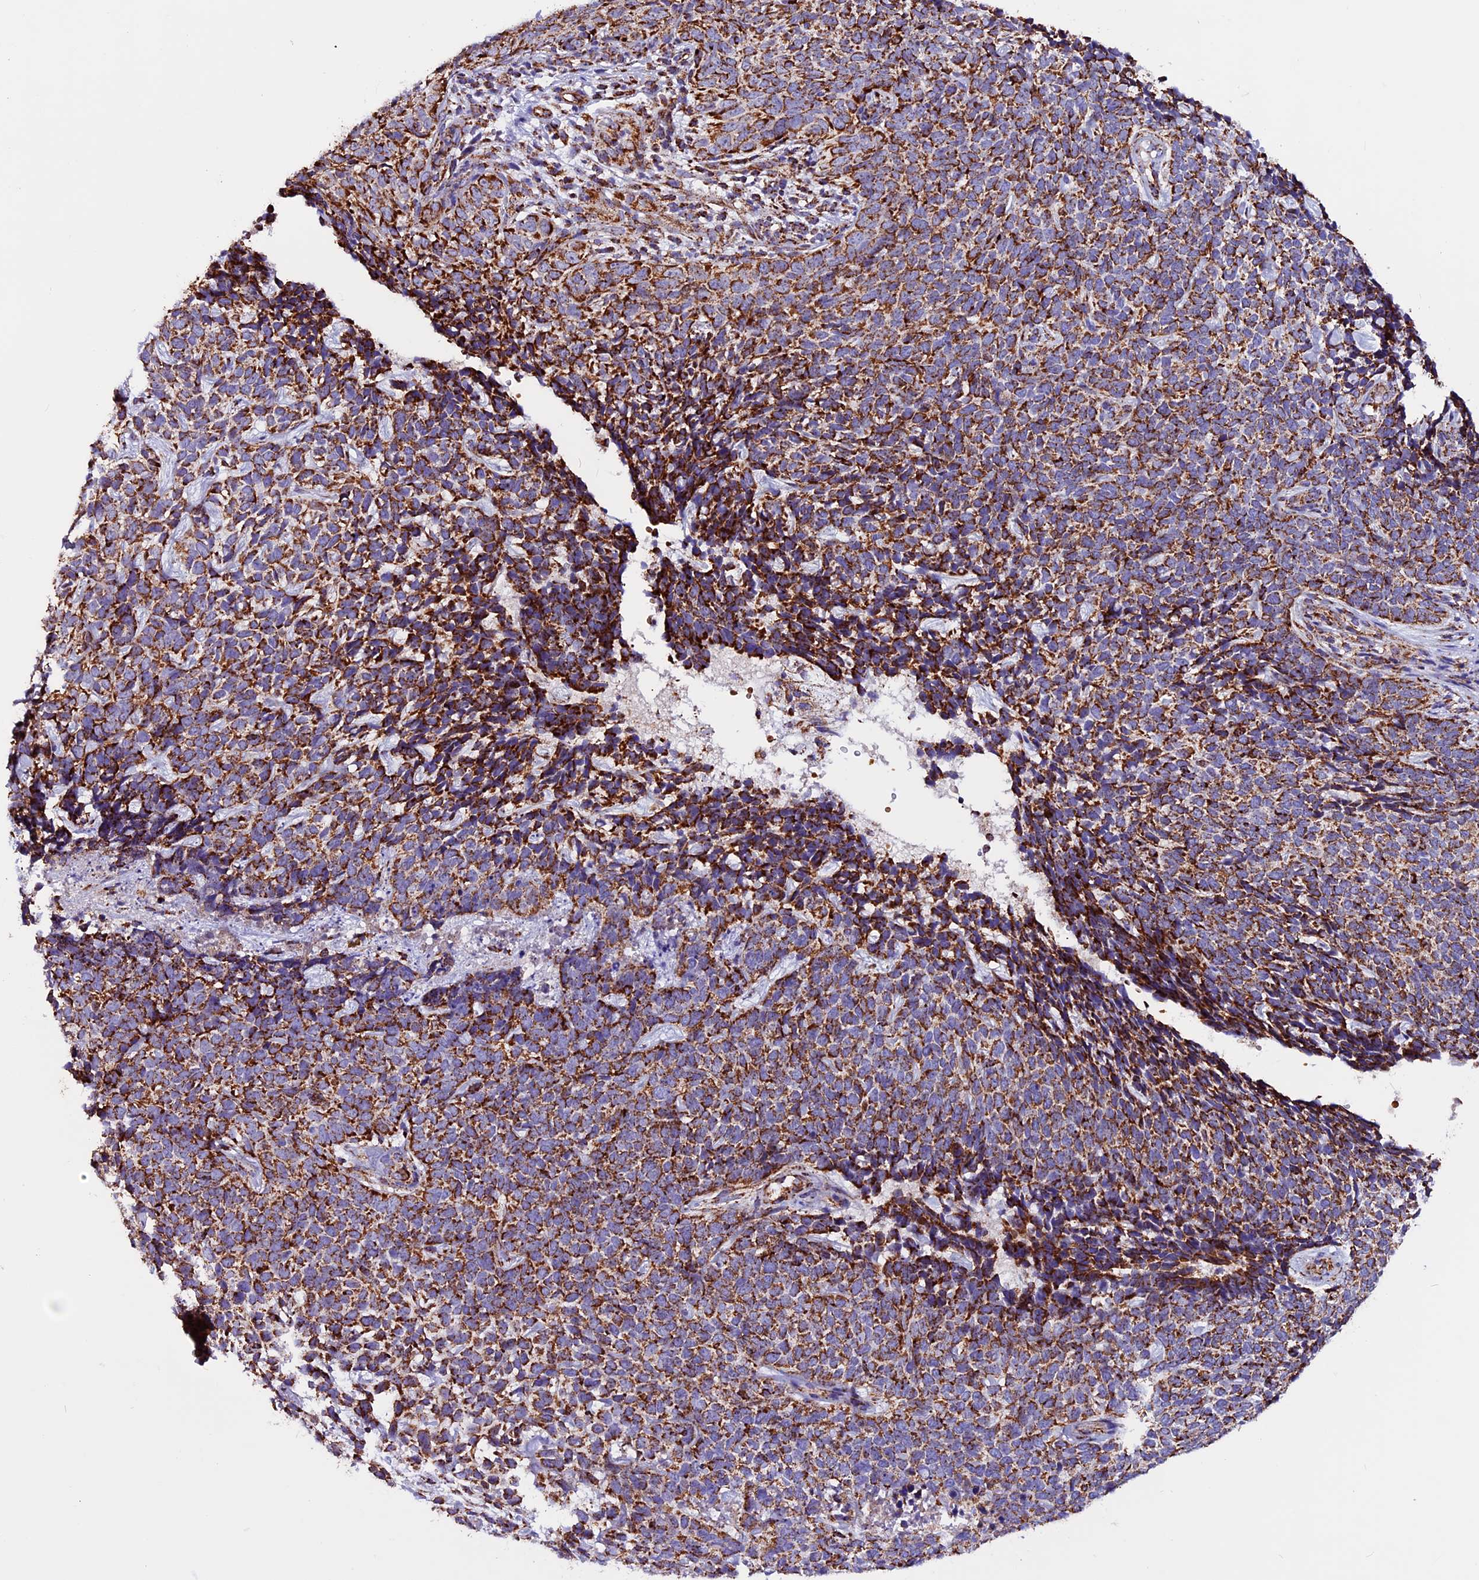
{"staining": {"intensity": "strong", "quantity": ">75%", "location": "cytoplasmic/membranous"}, "tissue": "skin cancer", "cell_type": "Tumor cells", "image_type": "cancer", "snomed": [{"axis": "morphology", "description": "Basal cell carcinoma"}, {"axis": "topography", "description": "Skin"}], "caption": "Skin cancer (basal cell carcinoma) stained with DAB immunohistochemistry (IHC) shows high levels of strong cytoplasmic/membranous staining in about >75% of tumor cells.", "gene": "CX3CL1", "patient": {"sex": "female", "age": 84}}